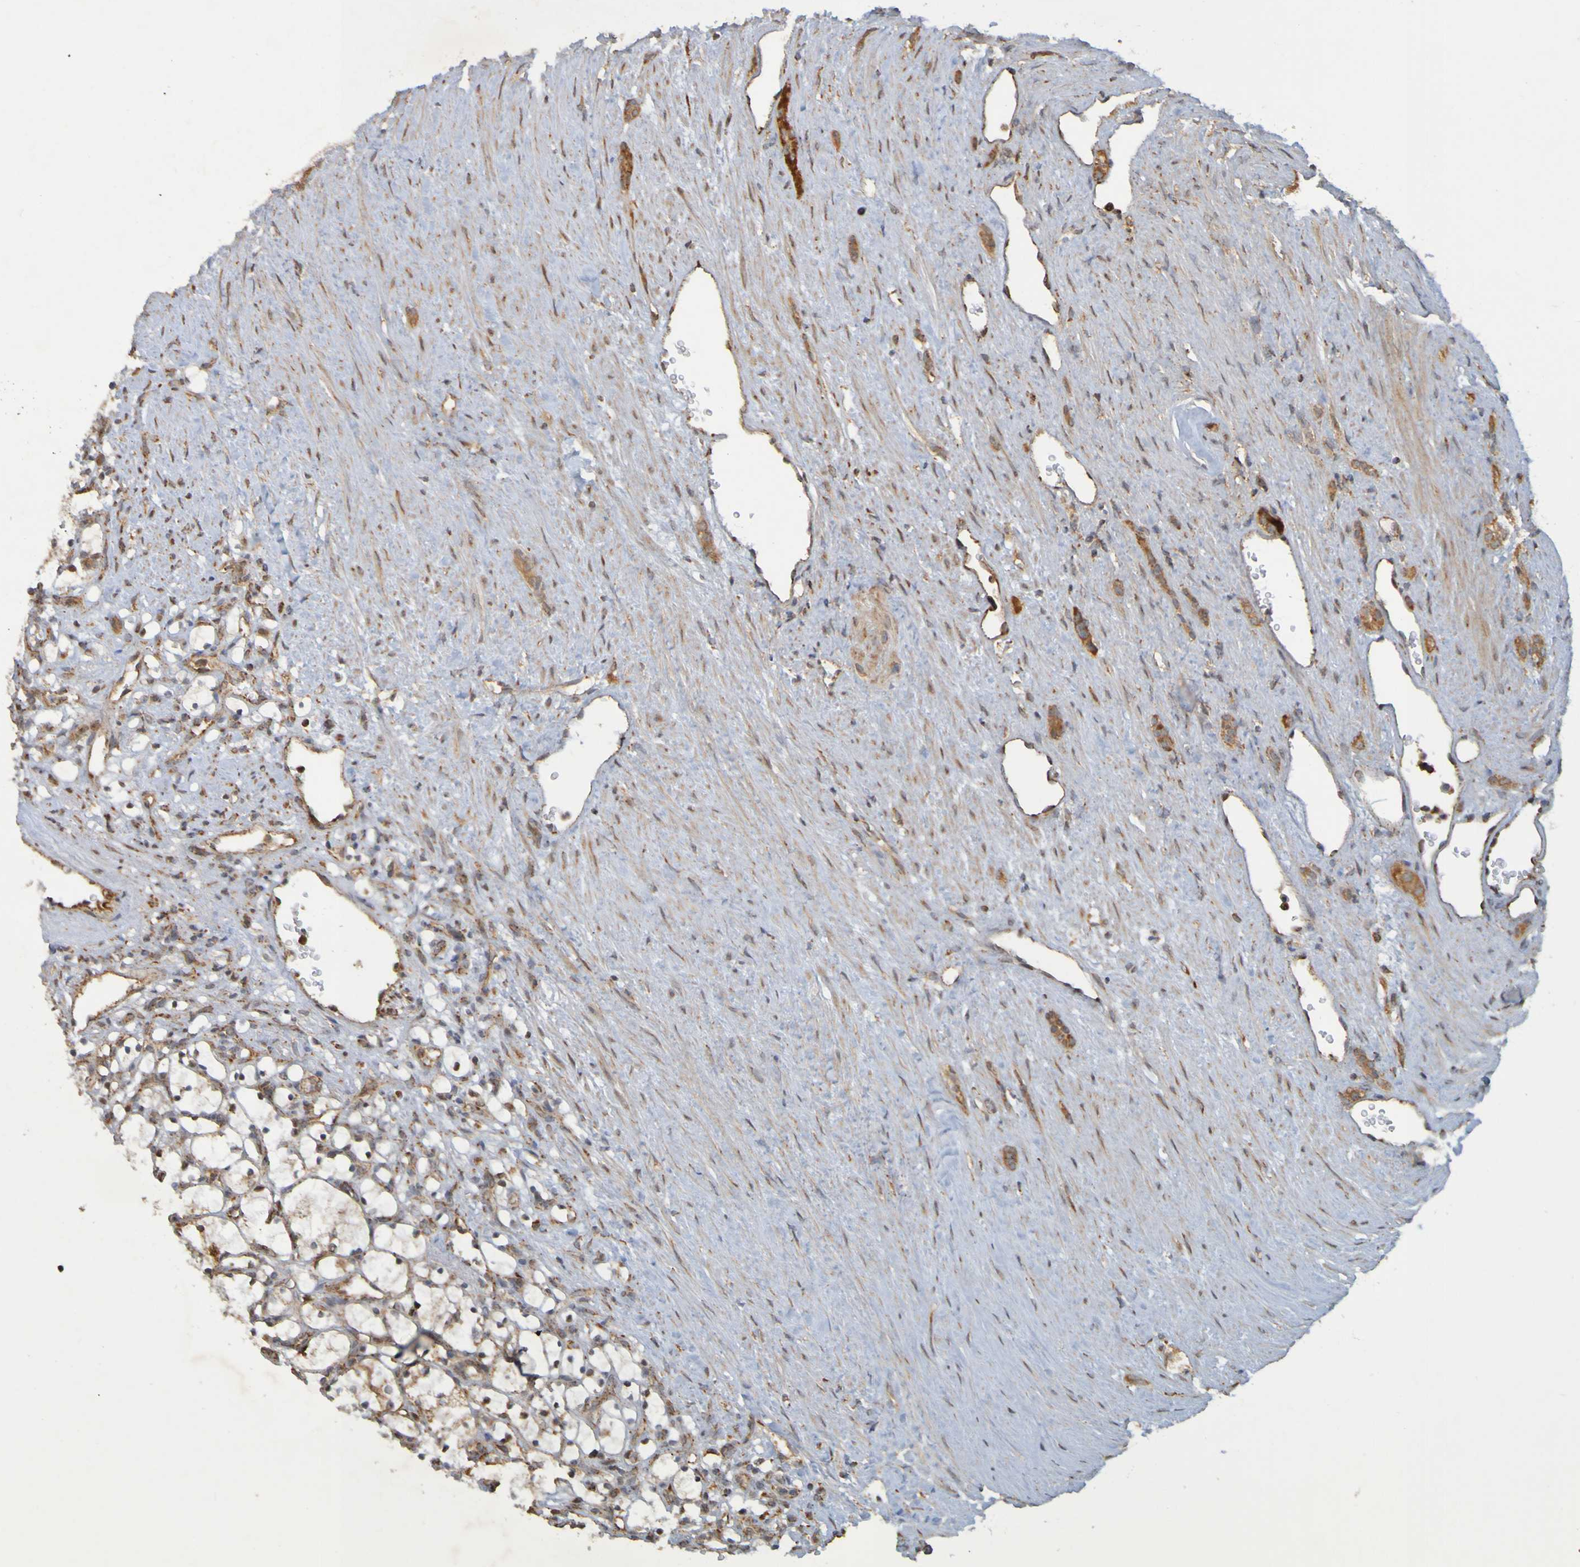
{"staining": {"intensity": "weak", "quantity": "<25%", "location": "cytoplasmic/membranous"}, "tissue": "renal cancer", "cell_type": "Tumor cells", "image_type": "cancer", "snomed": [{"axis": "morphology", "description": "Adenocarcinoma, NOS"}, {"axis": "topography", "description": "Kidney"}], "caption": "Human renal adenocarcinoma stained for a protein using IHC exhibits no expression in tumor cells.", "gene": "TMBIM1", "patient": {"sex": "female", "age": 69}}